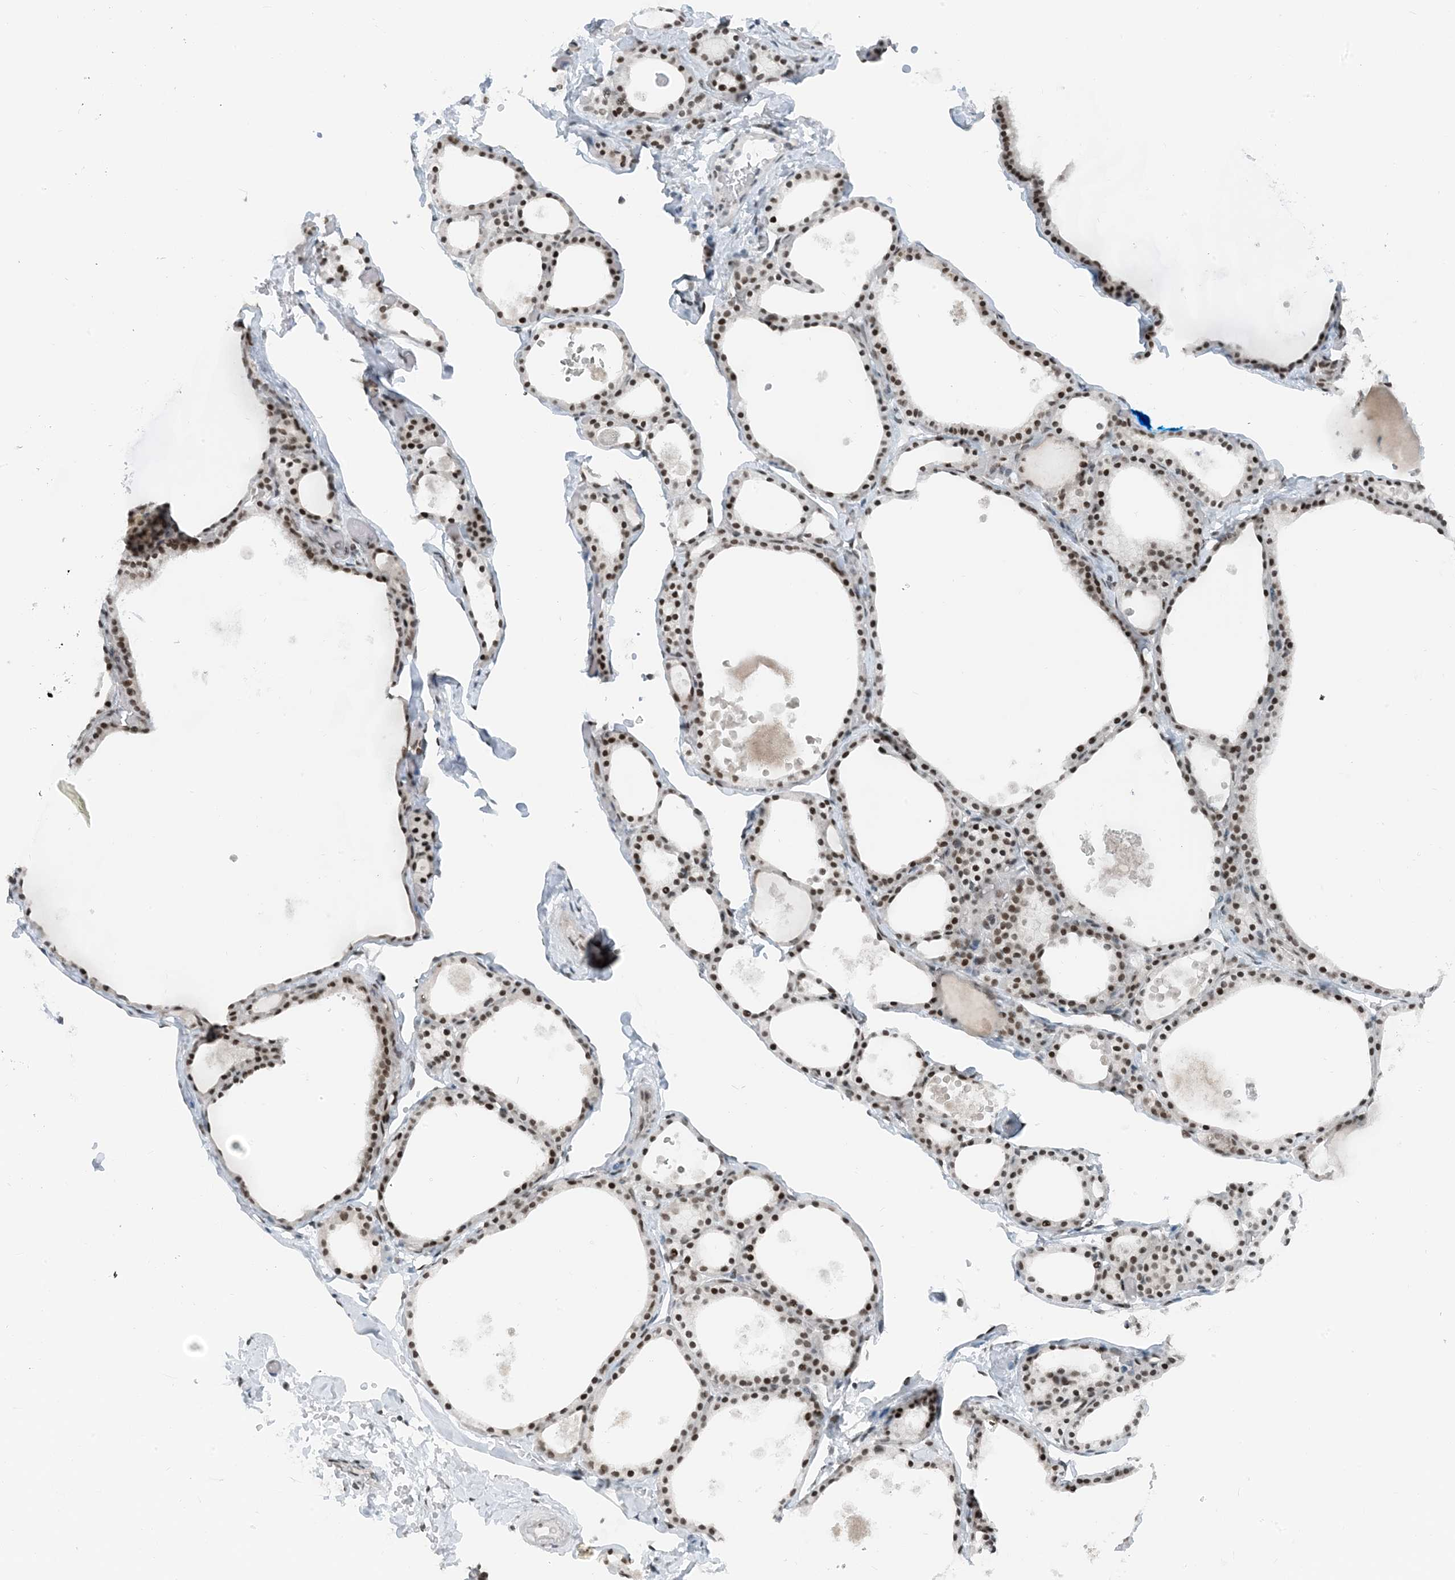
{"staining": {"intensity": "moderate", "quantity": ">75%", "location": "nuclear"}, "tissue": "thyroid gland", "cell_type": "Glandular cells", "image_type": "normal", "snomed": [{"axis": "morphology", "description": "Normal tissue, NOS"}, {"axis": "topography", "description": "Thyroid gland"}], "caption": "Approximately >75% of glandular cells in unremarkable human thyroid gland show moderate nuclear protein staining as visualized by brown immunohistochemical staining.", "gene": "ZNF500", "patient": {"sex": "male", "age": 56}}